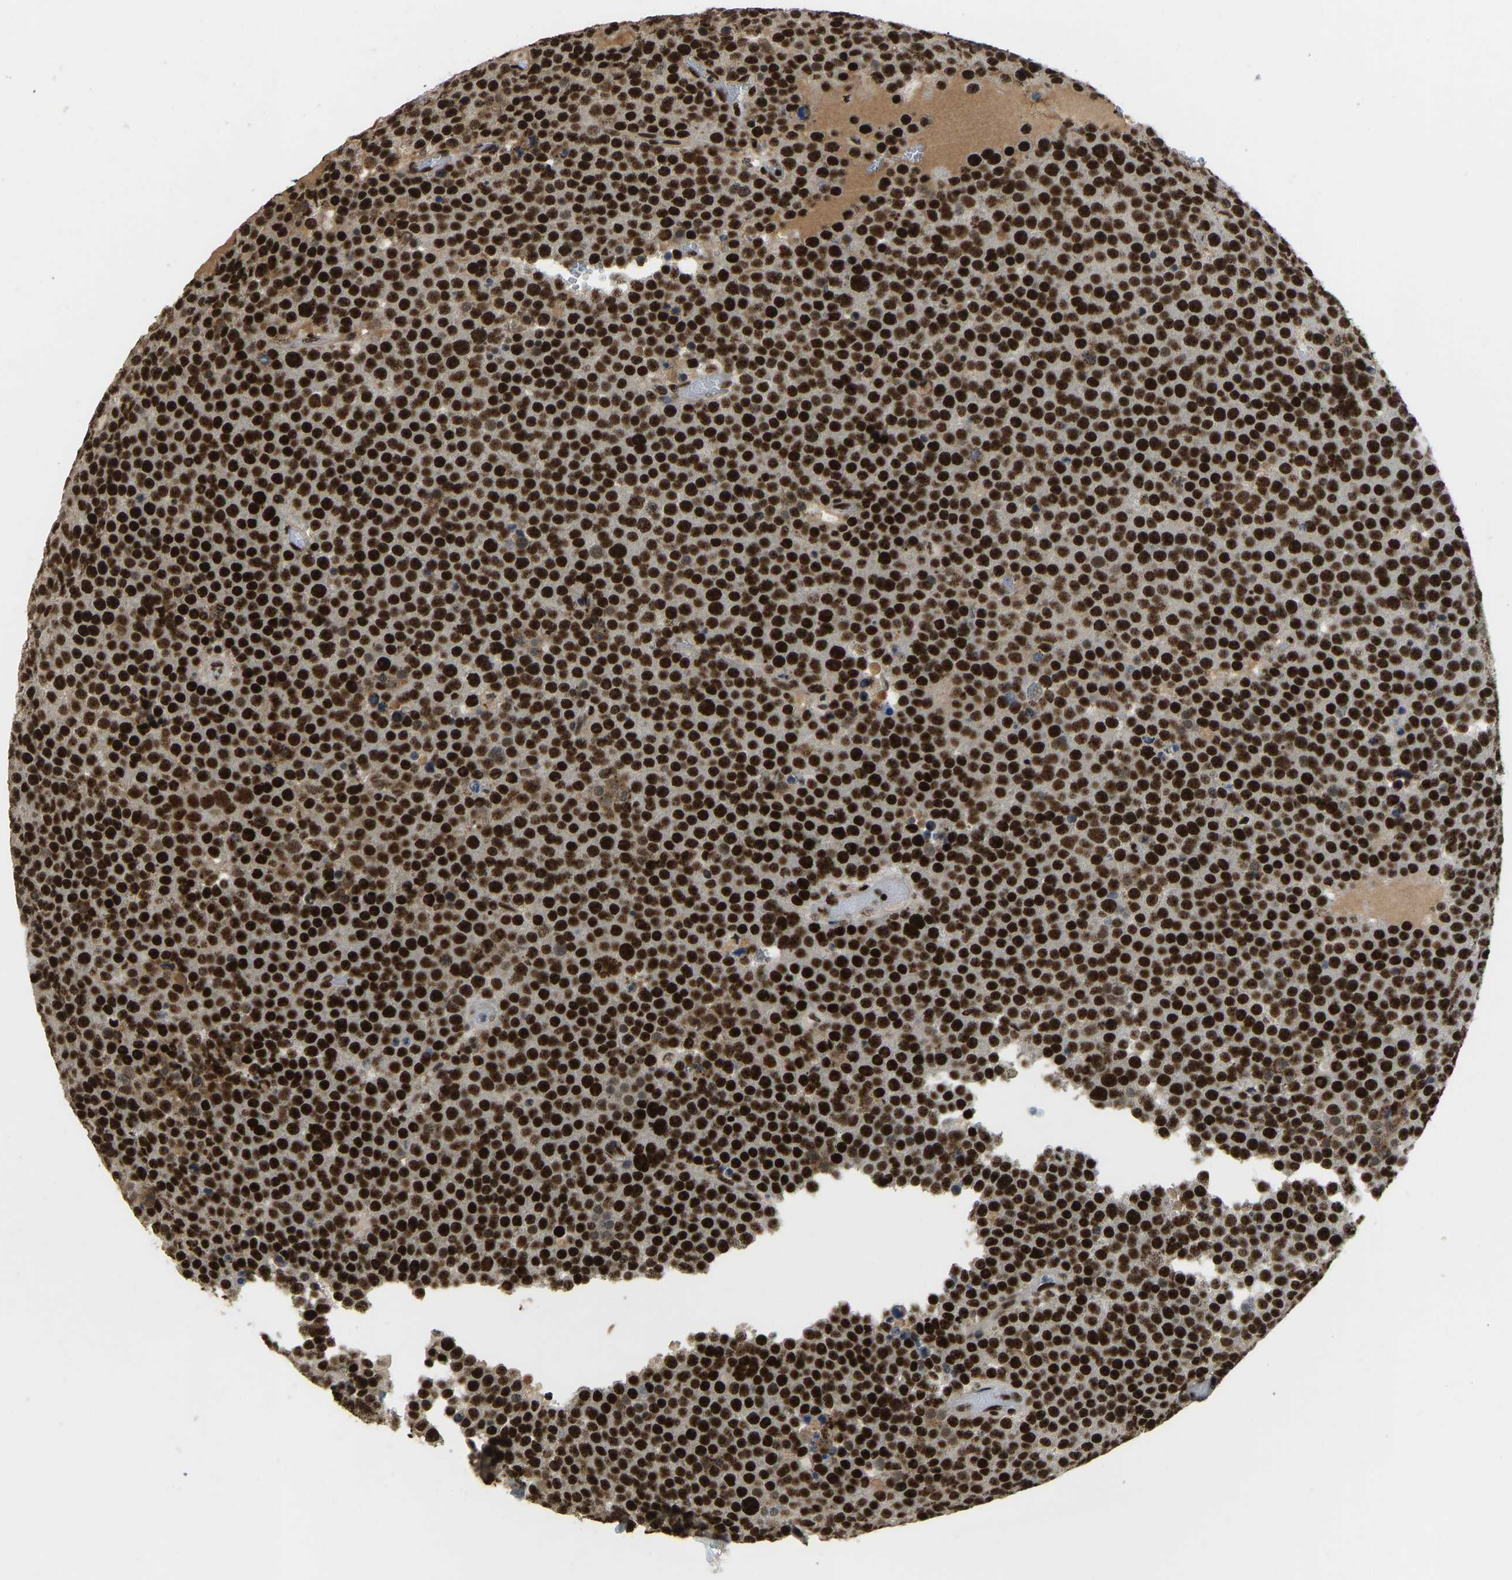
{"staining": {"intensity": "strong", "quantity": ">75%", "location": "nuclear"}, "tissue": "testis cancer", "cell_type": "Tumor cells", "image_type": "cancer", "snomed": [{"axis": "morphology", "description": "Normal tissue, NOS"}, {"axis": "morphology", "description": "Seminoma, NOS"}, {"axis": "topography", "description": "Testis"}], "caption": "Protein staining exhibits strong nuclear positivity in approximately >75% of tumor cells in testis cancer.", "gene": "FOXK1", "patient": {"sex": "male", "age": 71}}